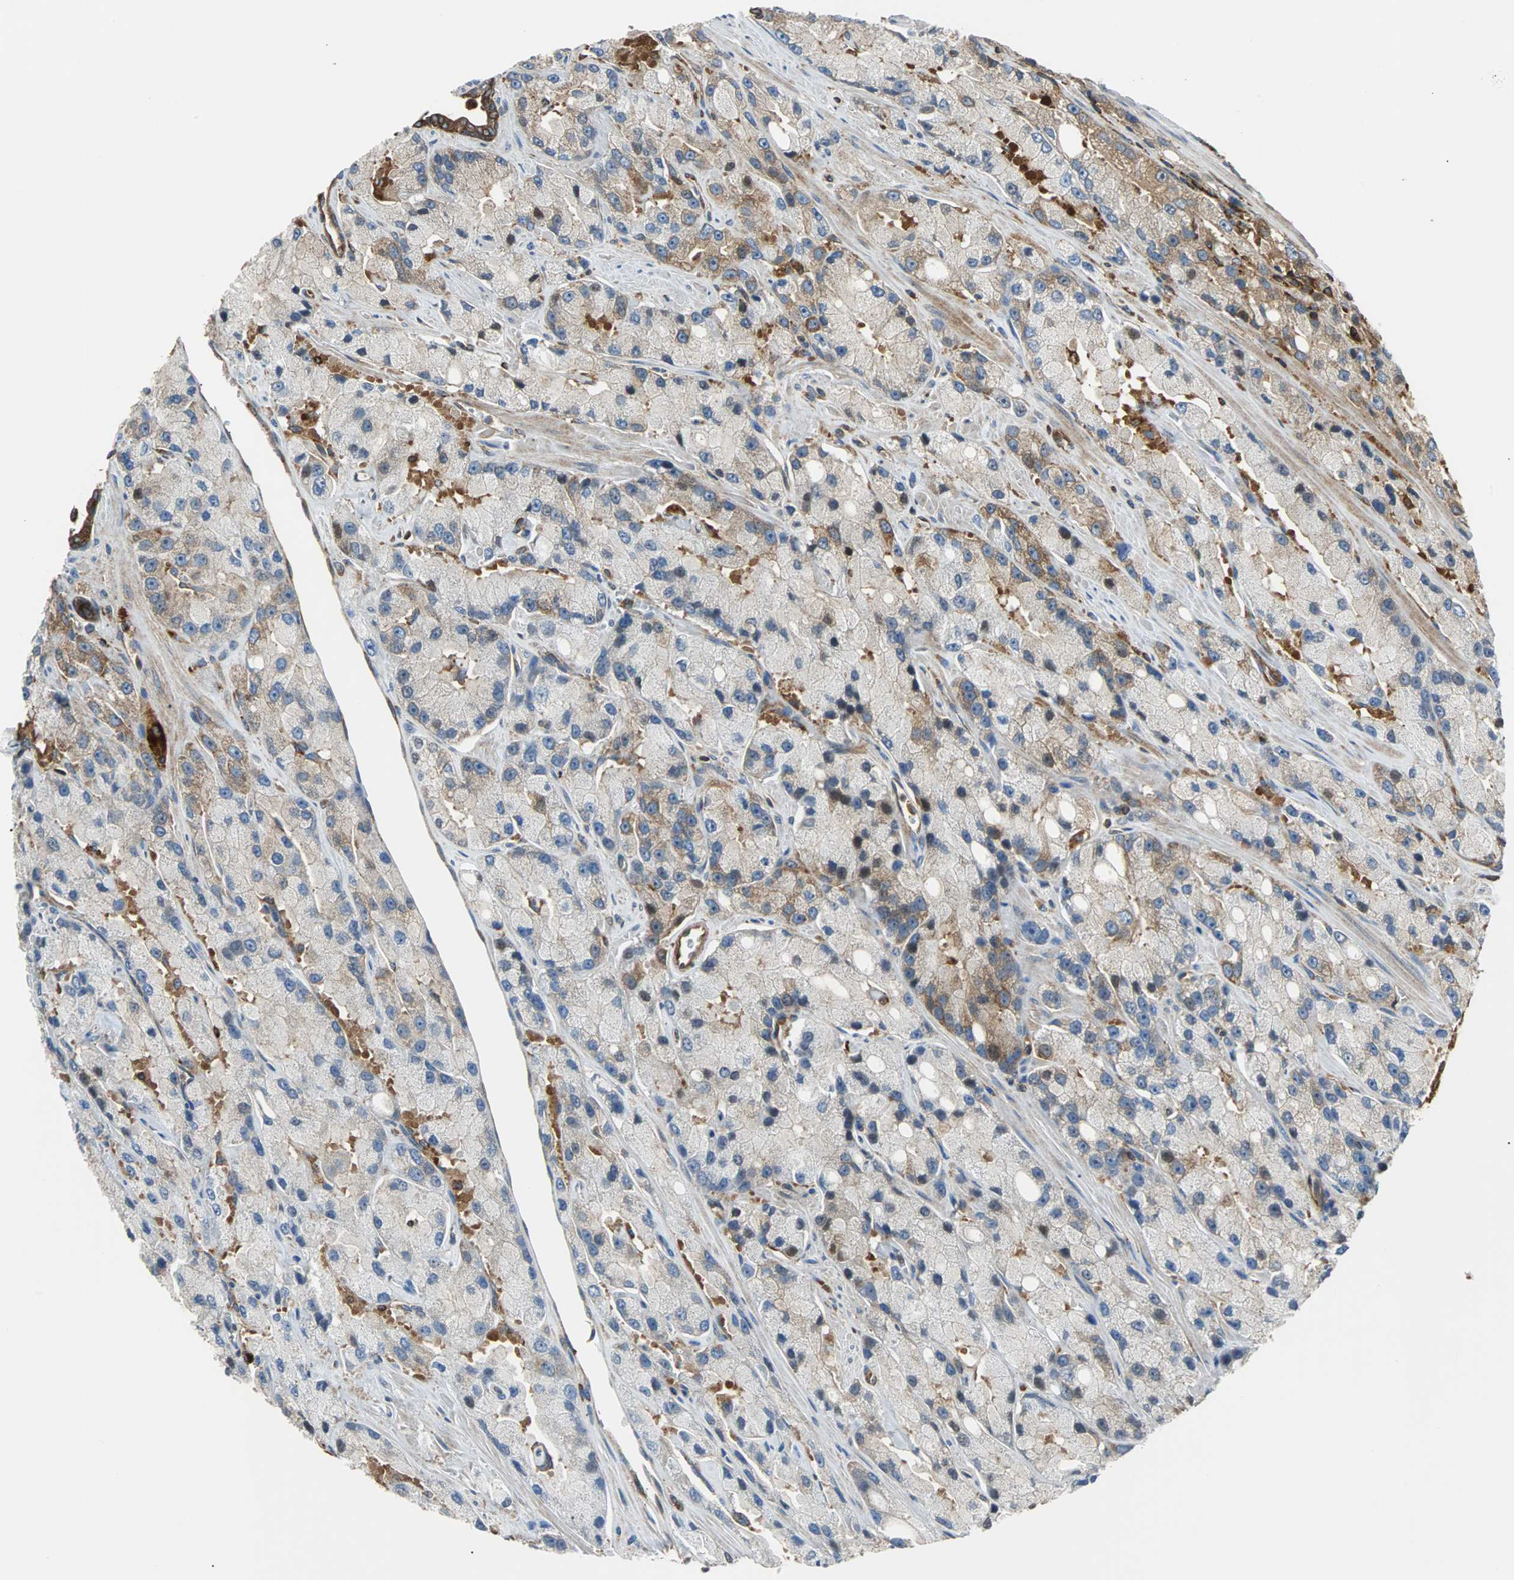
{"staining": {"intensity": "moderate", "quantity": ">75%", "location": "cytoplasmic/membranous"}, "tissue": "prostate cancer", "cell_type": "Tumor cells", "image_type": "cancer", "snomed": [{"axis": "morphology", "description": "Adenocarcinoma, High grade"}, {"axis": "topography", "description": "Prostate"}], "caption": "Immunohistochemical staining of prostate cancer exhibits medium levels of moderate cytoplasmic/membranous protein expression in about >75% of tumor cells. The protein of interest is shown in brown color, while the nuclei are stained blue.", "gene": "RELA", "patient": {"sex": "male", "age": 58}}